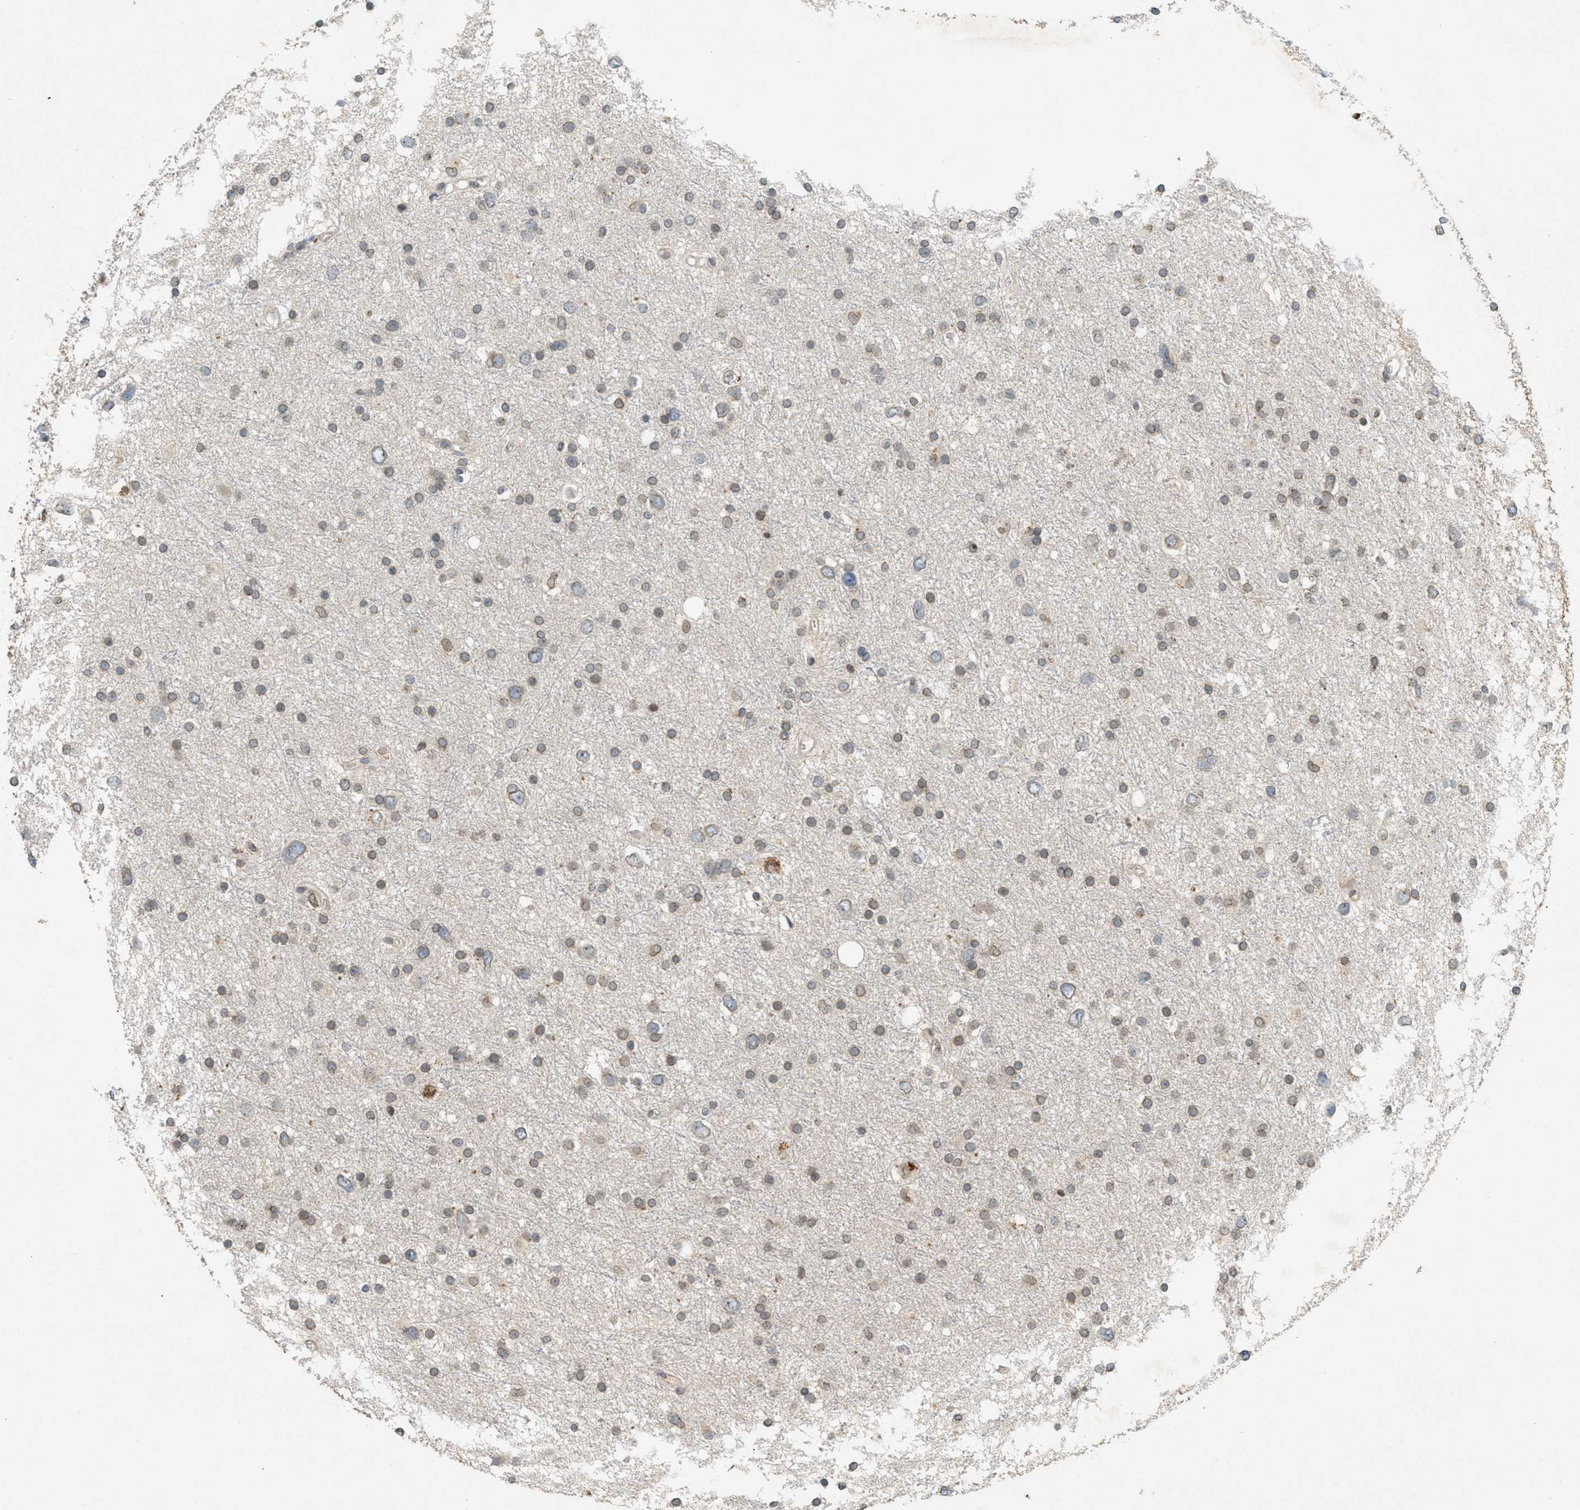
{"staining": {"intensity": "weak", "quantity": ">75%", "location": "cytoplasmic/membranous,nuclear"}, "tissue": "glioma", "cell_type": "Tumor cells", "image_type": "cancer", "snomed": [{"axis": "morphology", "description": "Glioma, malignant, Low grade"}, {"axis": "topography", "description": "Brain"}], "caption": "Protein staining of glioma tissue reveals weak cytoplasmic/membranous and nuclear staining in about >75% of tumor cells.", "gene": "ABHD6", "patient": {"sex": "female", "age": 37}}